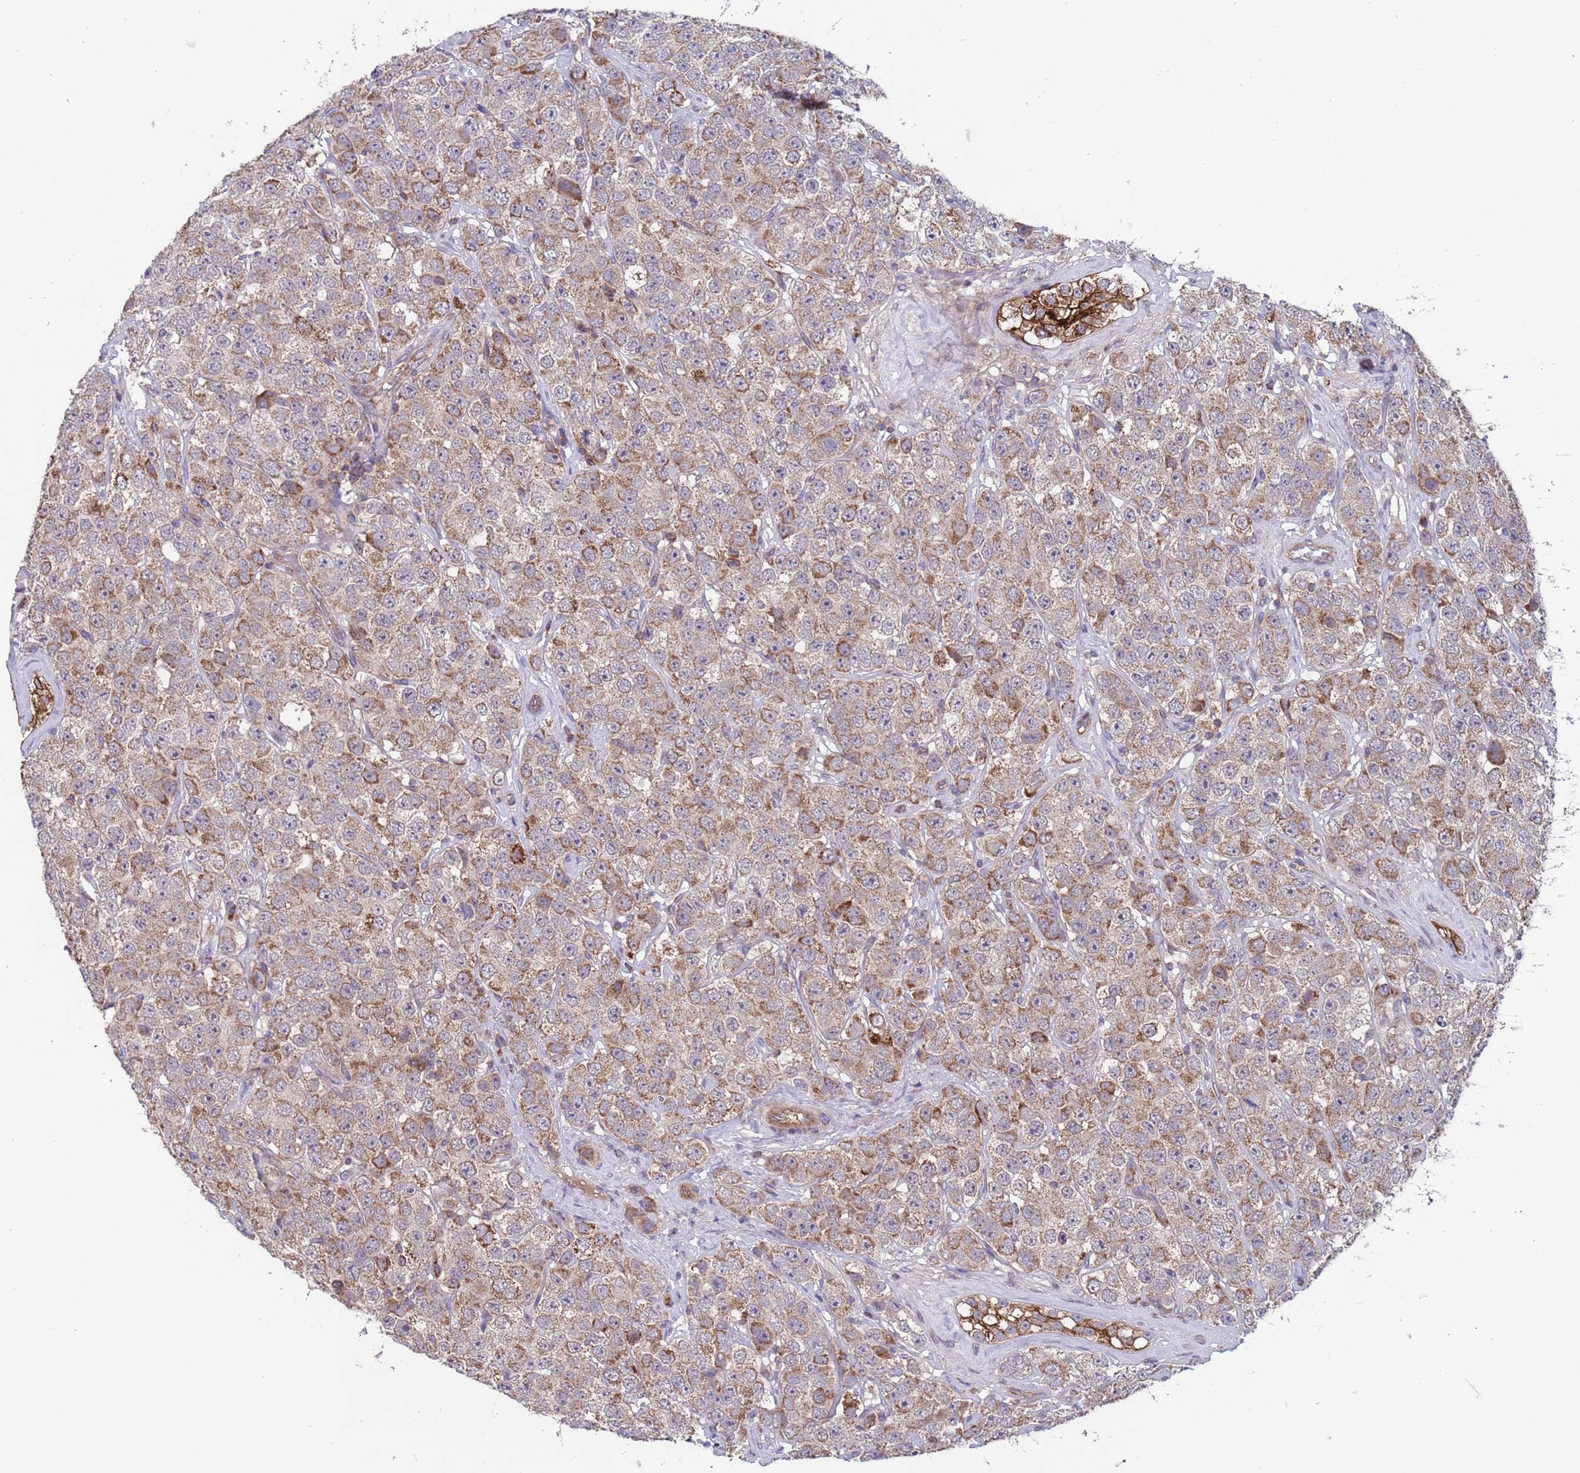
{"staining": {"intensity": "moderate", "quantity": ">75%", "location": "cytoplasmic/membranous"}, "tissue": "testis cancer", "cell_type": "Tumor cells", "image_type": "cancer", "snomed": [{"axis": "morphology", "description": "Seminoma, NOS"}, {"axis": "topography", "description": "Testis"}], "caption": "Moderate cytoplasmic/membranous positivity is seen in about >75% of tumor cells in testis seminoma.", "gene": "ACAD8", "patient": {"sex": "male", "age": 28}}